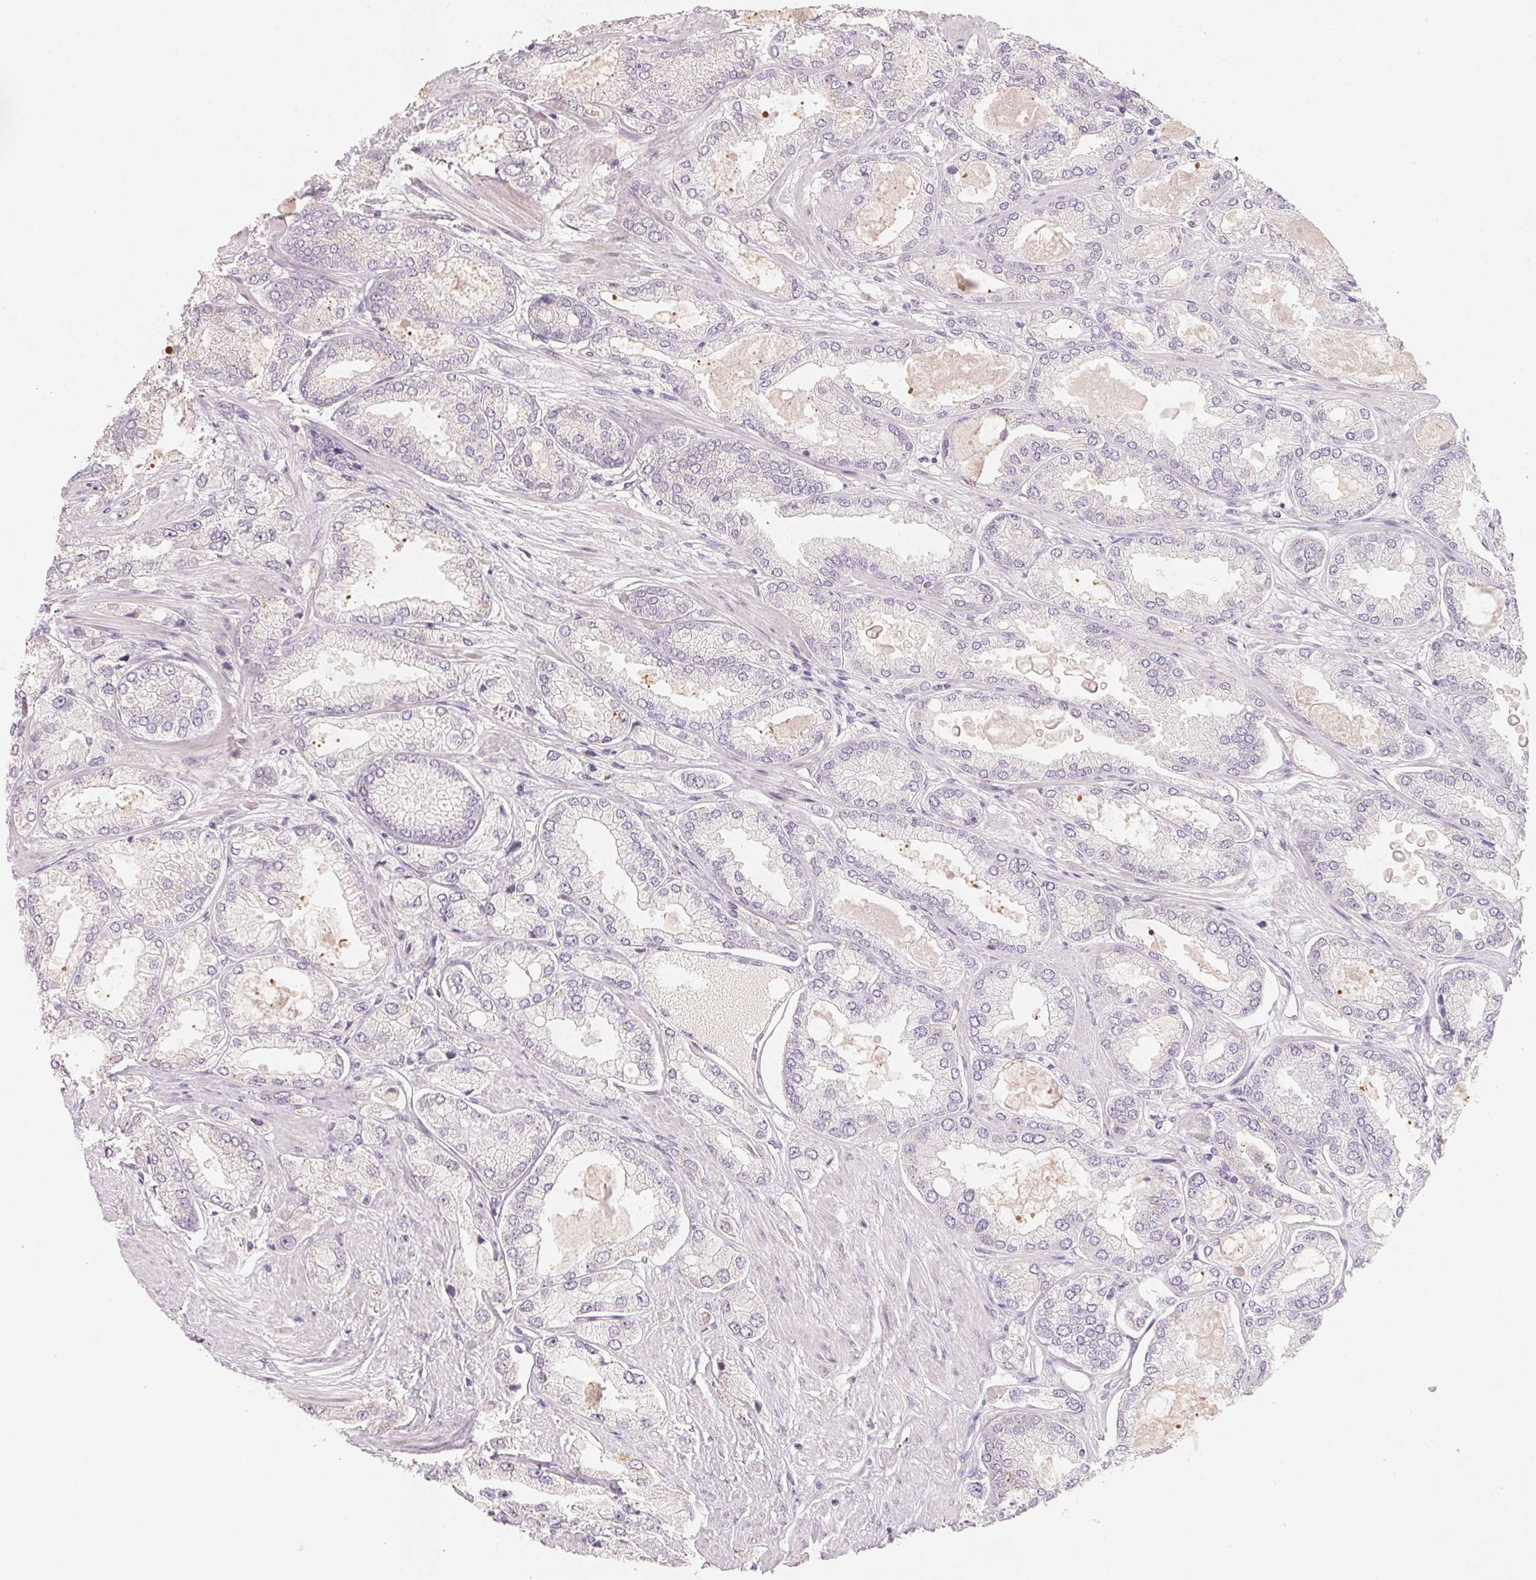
{"staining": {"intensity": "negative", "quantity": "none", "location": "none"}, "tissue": "prostate cancer", "cell_type": "Tumor cells", "image_type": "cancer", "snomed": [{"axis": "morphology", "description": "Adenocarcinoma, High grade"}, {"axis": "topography", "description": "Prostate"}], "caption": "Tumor cells show no significant protein positivity in prostate cancer (adenocarcinoma (high-grade)).", "gene": "TREH", "patient": {"sex": "male", "age": 68}}